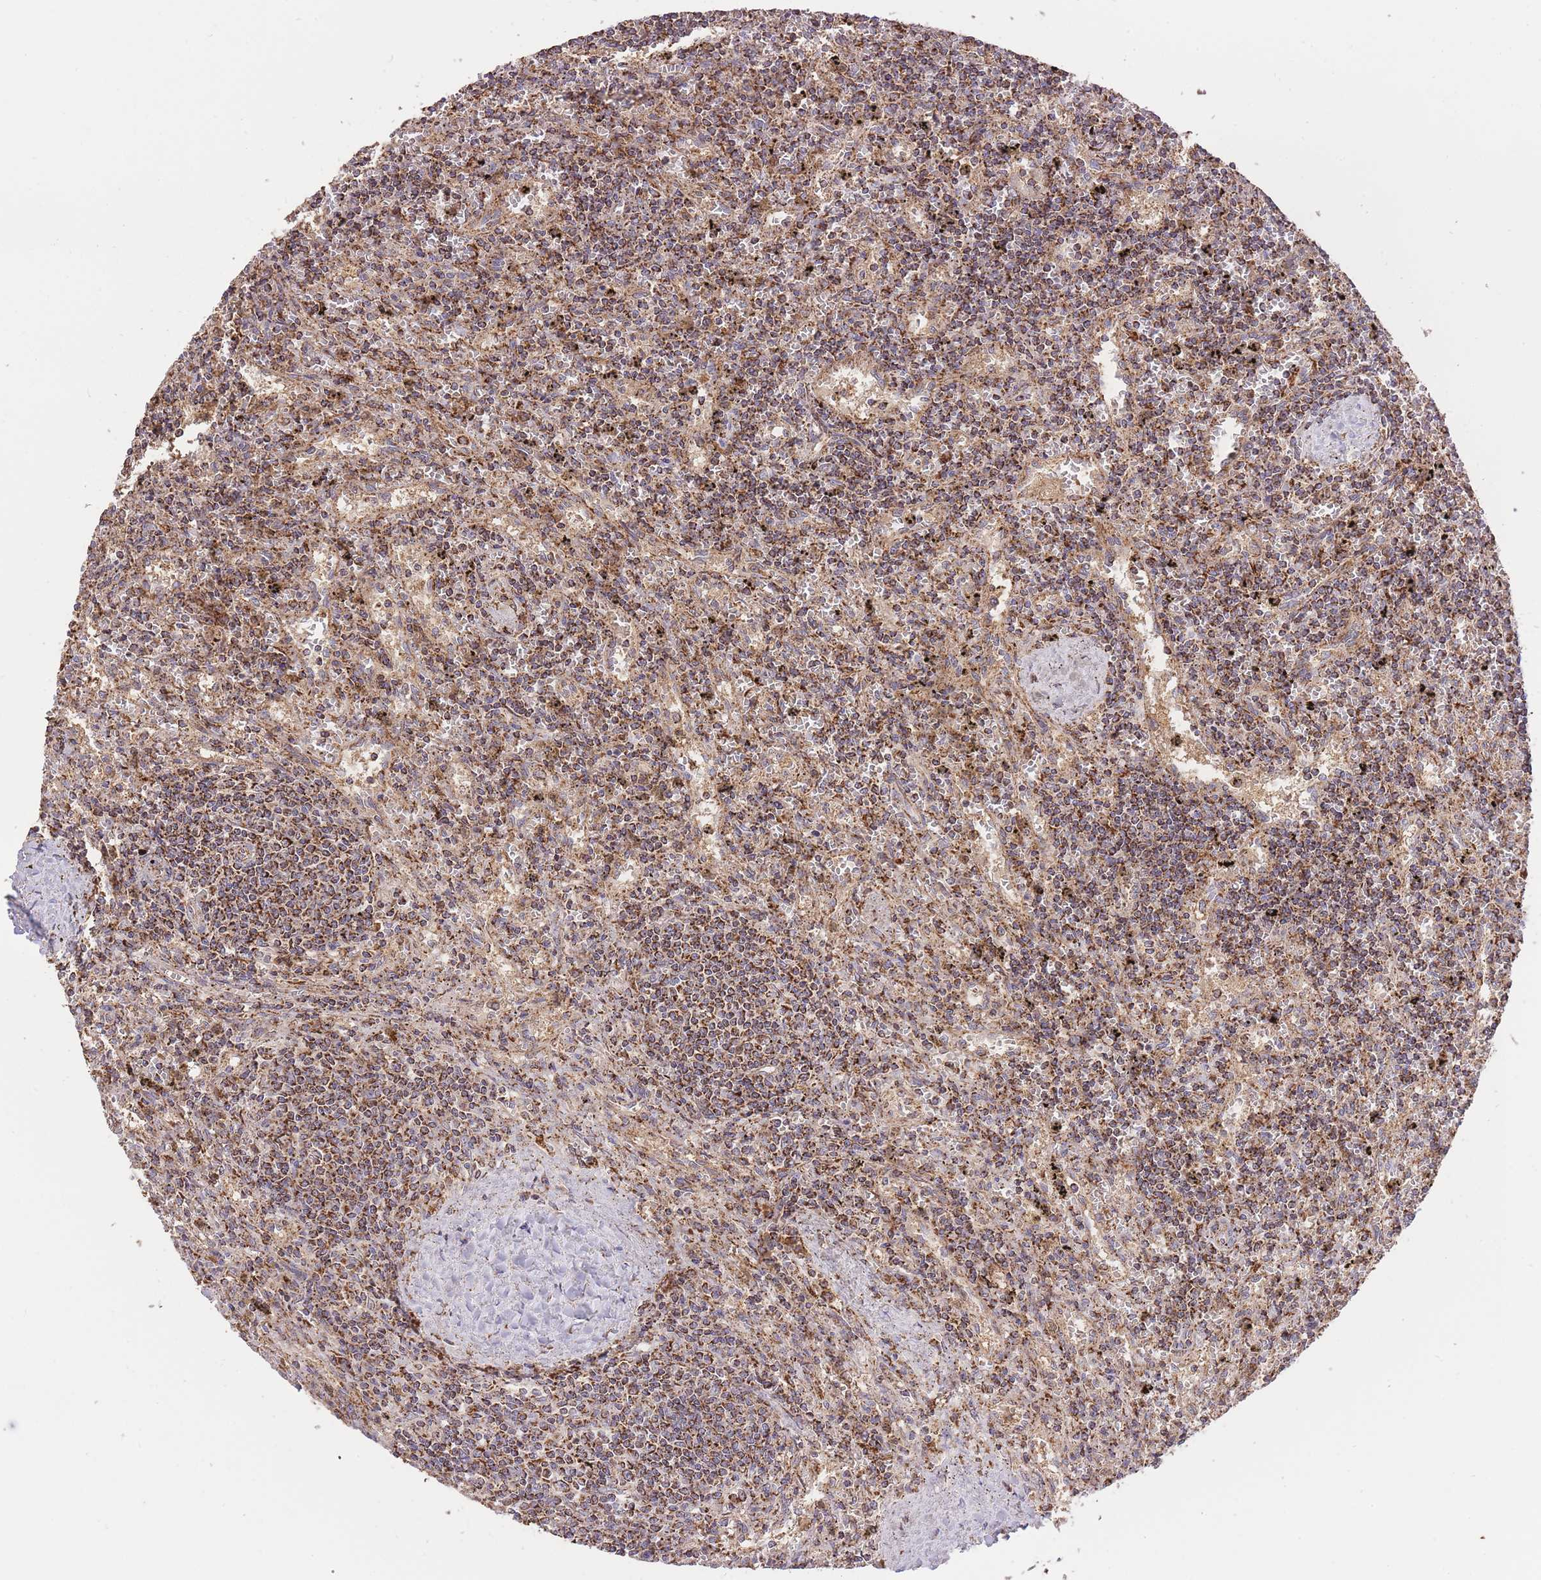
{"staining": {"intensity": "strong", "quantity": ">75%", "location": "cytoplasmic/membranous"}, "tissue": "lymphoma", "cell_type": "Tumor cells", "image_type": "cancer", "snomed": [{"axis": "morphology", "description": "Malignant lymphoma, non-Hodgkin's type, Low grade"}, {"axis": "topography", "description": "Spleen"}], "caption": "Immunohistochemical staining of human lymphoma demonstrates high levels of strong cytoplasmic/membranous staining in about >75% of tumor cells.", "gene": "PREP", "patient": {"sex": "male", "age": 76}}